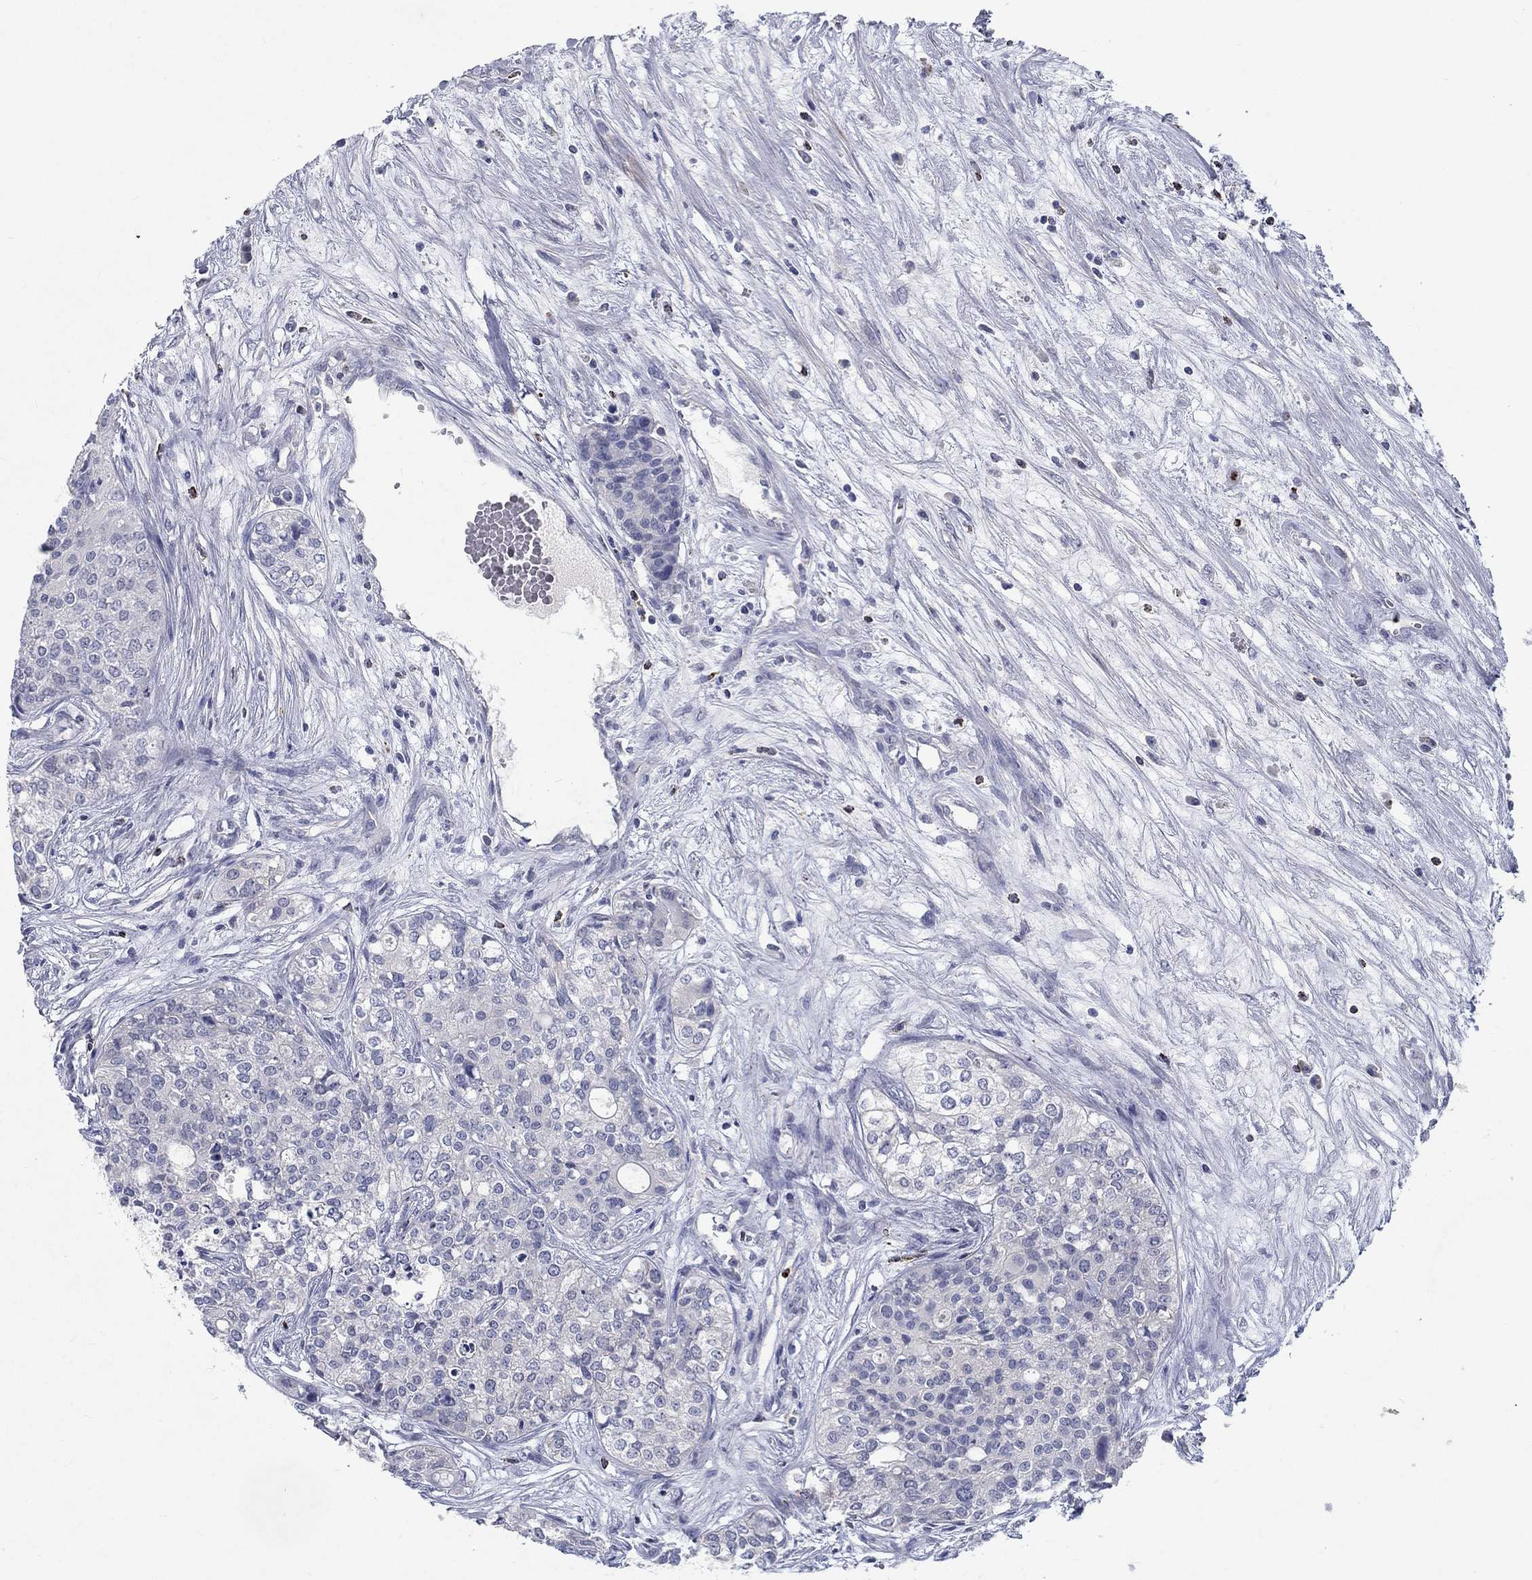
{"staining": {"intensity": "negative", "quantity": "none", "location": "none"}, "tissue": "carcinoid", "cell_type": "Tumor cells", "image_type": "cancer", "snomed": [{"axis": "morphology", "description": "Carcinoid, malignant, NOS"}, {"axis": "topography", "description": "Colon"}], "caption": "High power microscopy histopathology image of an immunohistochemistry (IHC) image of carcinoid, revealing no significant positivity in tumor cells.", "gene": "GZMA", "patient": {"sex": "male", "age": 81}}